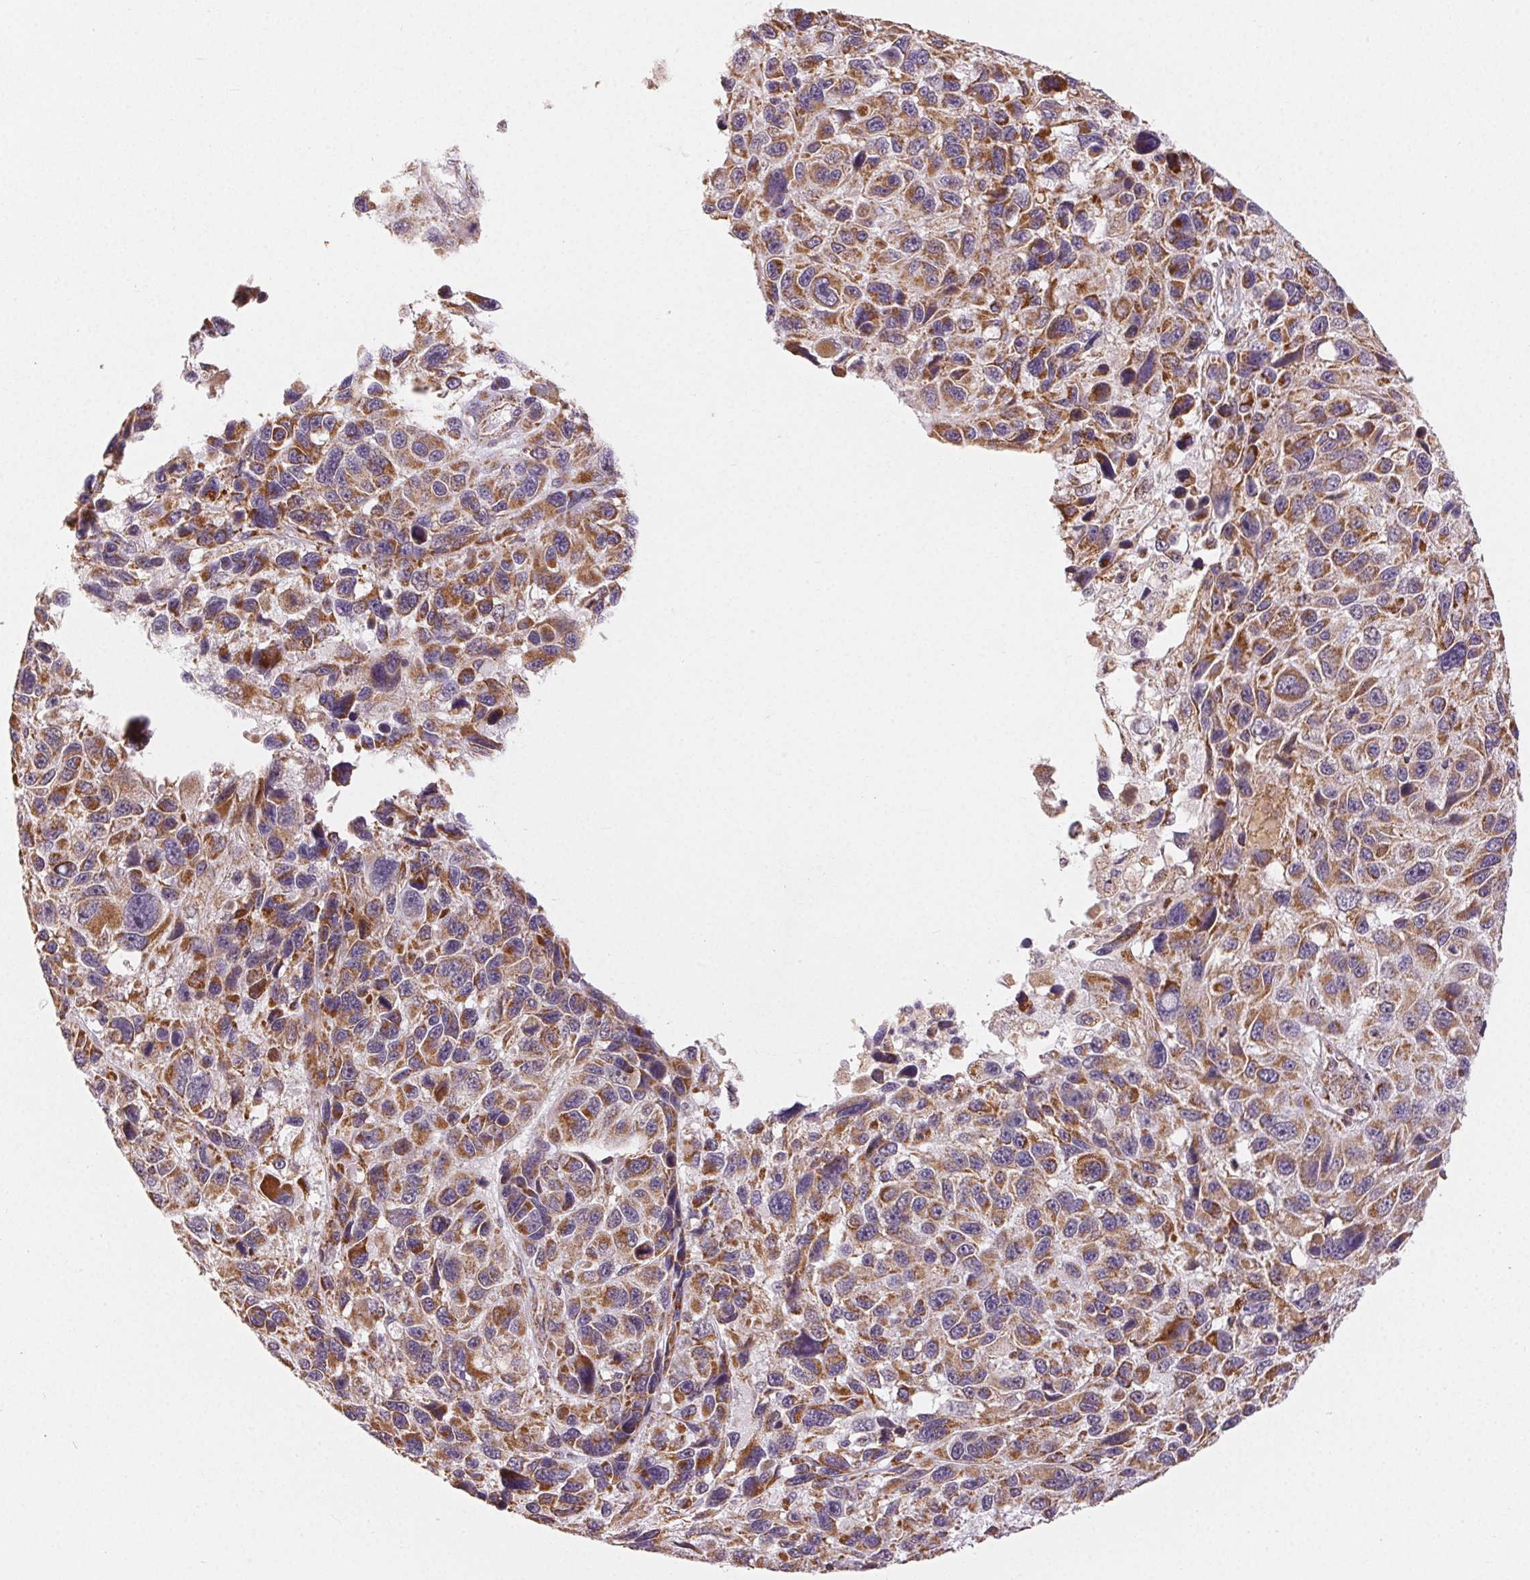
{"staining": {"intensity": "moderate", "quantity": ">75%", "location": "cytoplasmic/membranous"}, "tissue": "melanoma", "cell_type": "Tumor cells", "image_type": "cancer", "snomed": [{"axis": "morphology", "description": "Malignant melanoma, NOS"}, {"axis": "topography", "description": "Skin"}], "caption": "Human malignant melanoma stained with a protein marker shows moderate staining in tumor cells.", "gene": "CLASP1", "patient": {"sex": "male", "age": 53}}